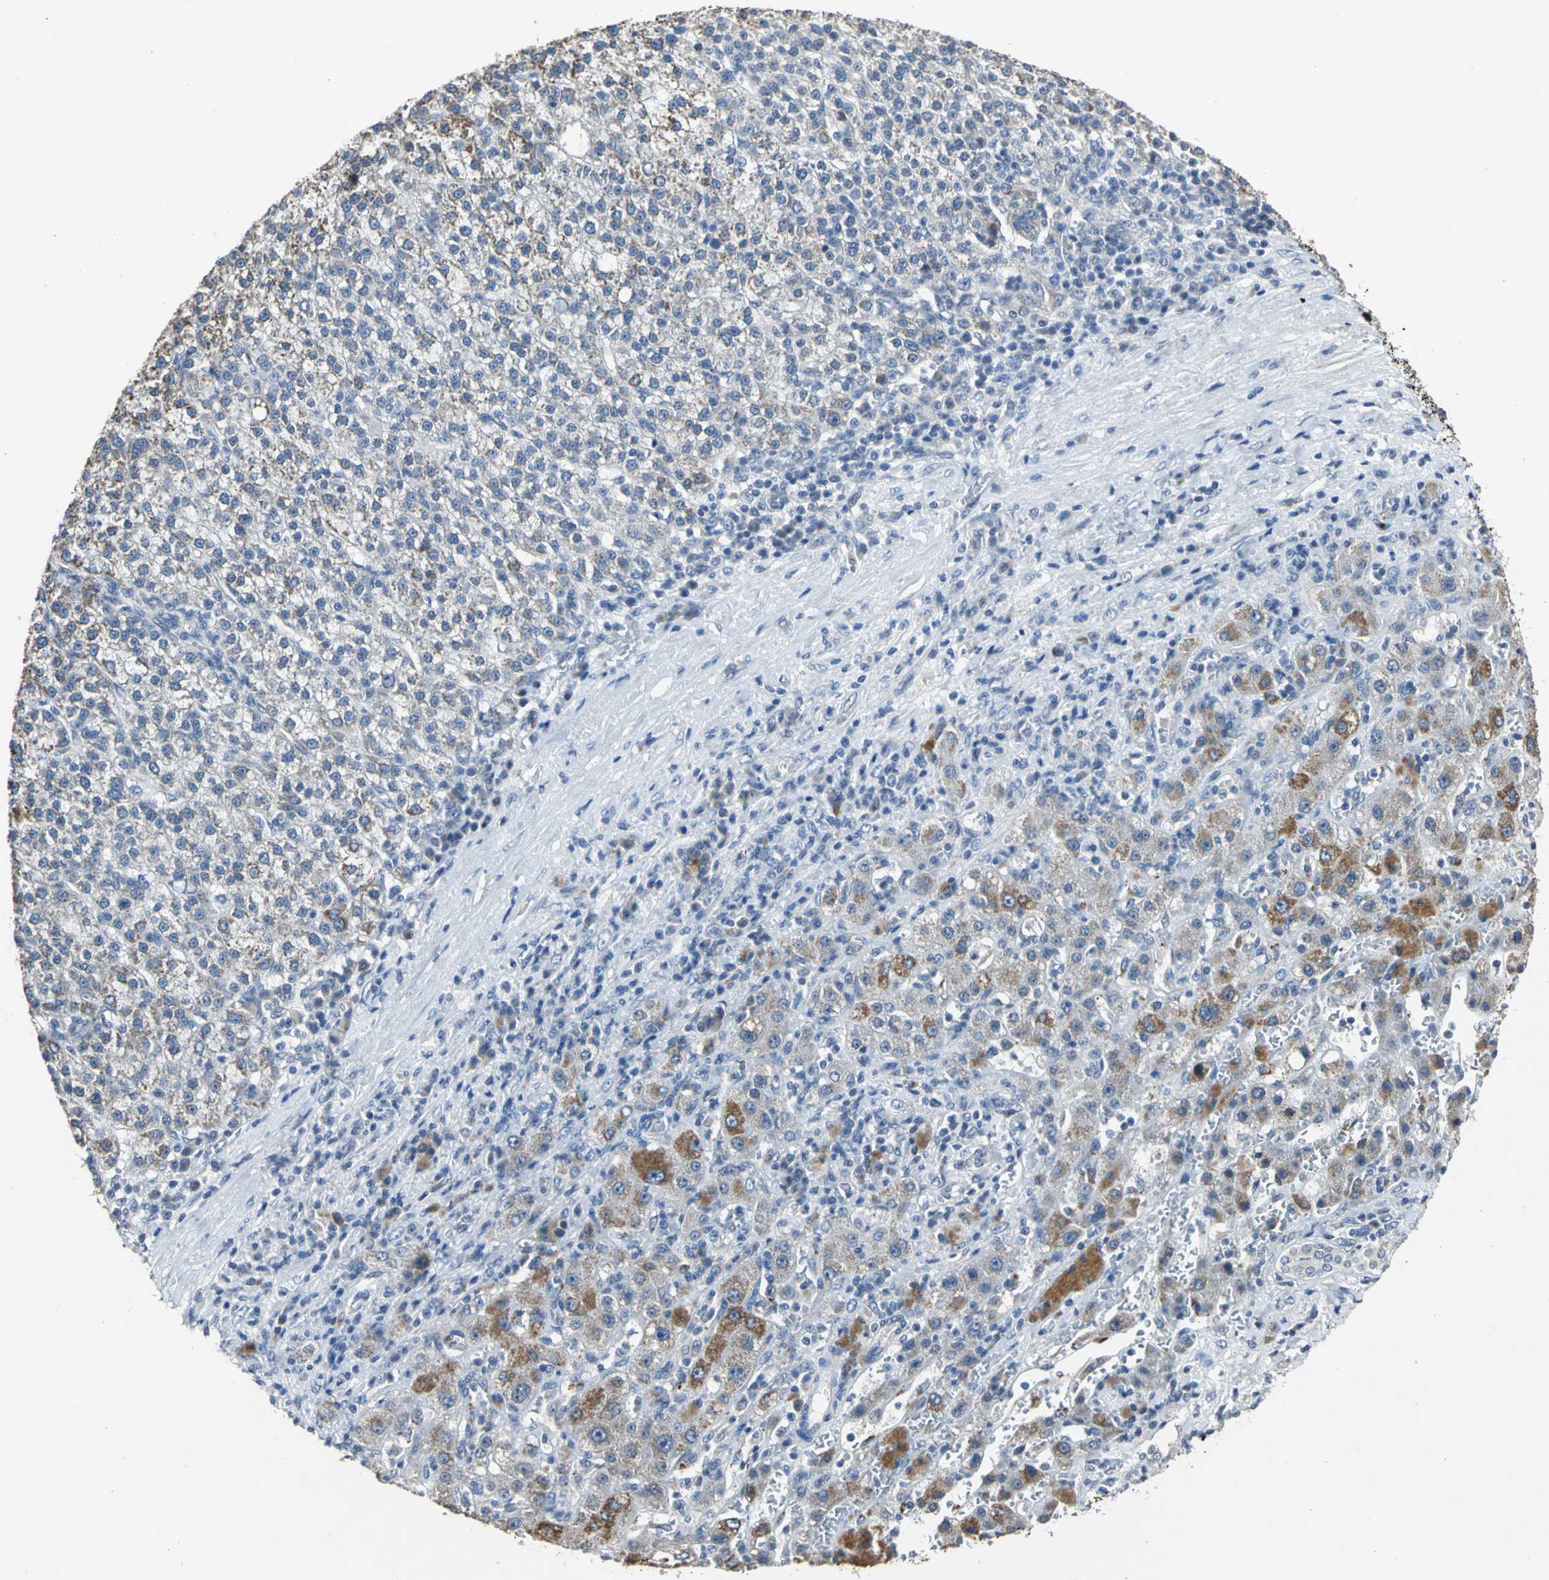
{"staining": {"intensity": "moderate", "quantity": "25%-75%", "location": "cytoplasmic/membranous"}, "tissue": "liver cancer", "cell_type": "Tumor cells", "image_type": "cancer", "snomed": [{"axis": "morphology", "description": "Carcinoma, Hepatocellular, NOS"}, {"axis": "topography", "description": "Liver"}], "caption": "An immunohistochemistry (IHC) photomicrograph of tumor tissue is shown. Protein staining in brown labels moderate cytoplasmic/membranous positivity in hepatocellular carcinoma (liver) within tumor cells.", "gene": "JADE3", "patient": {"sex": "female", "age": 58}}